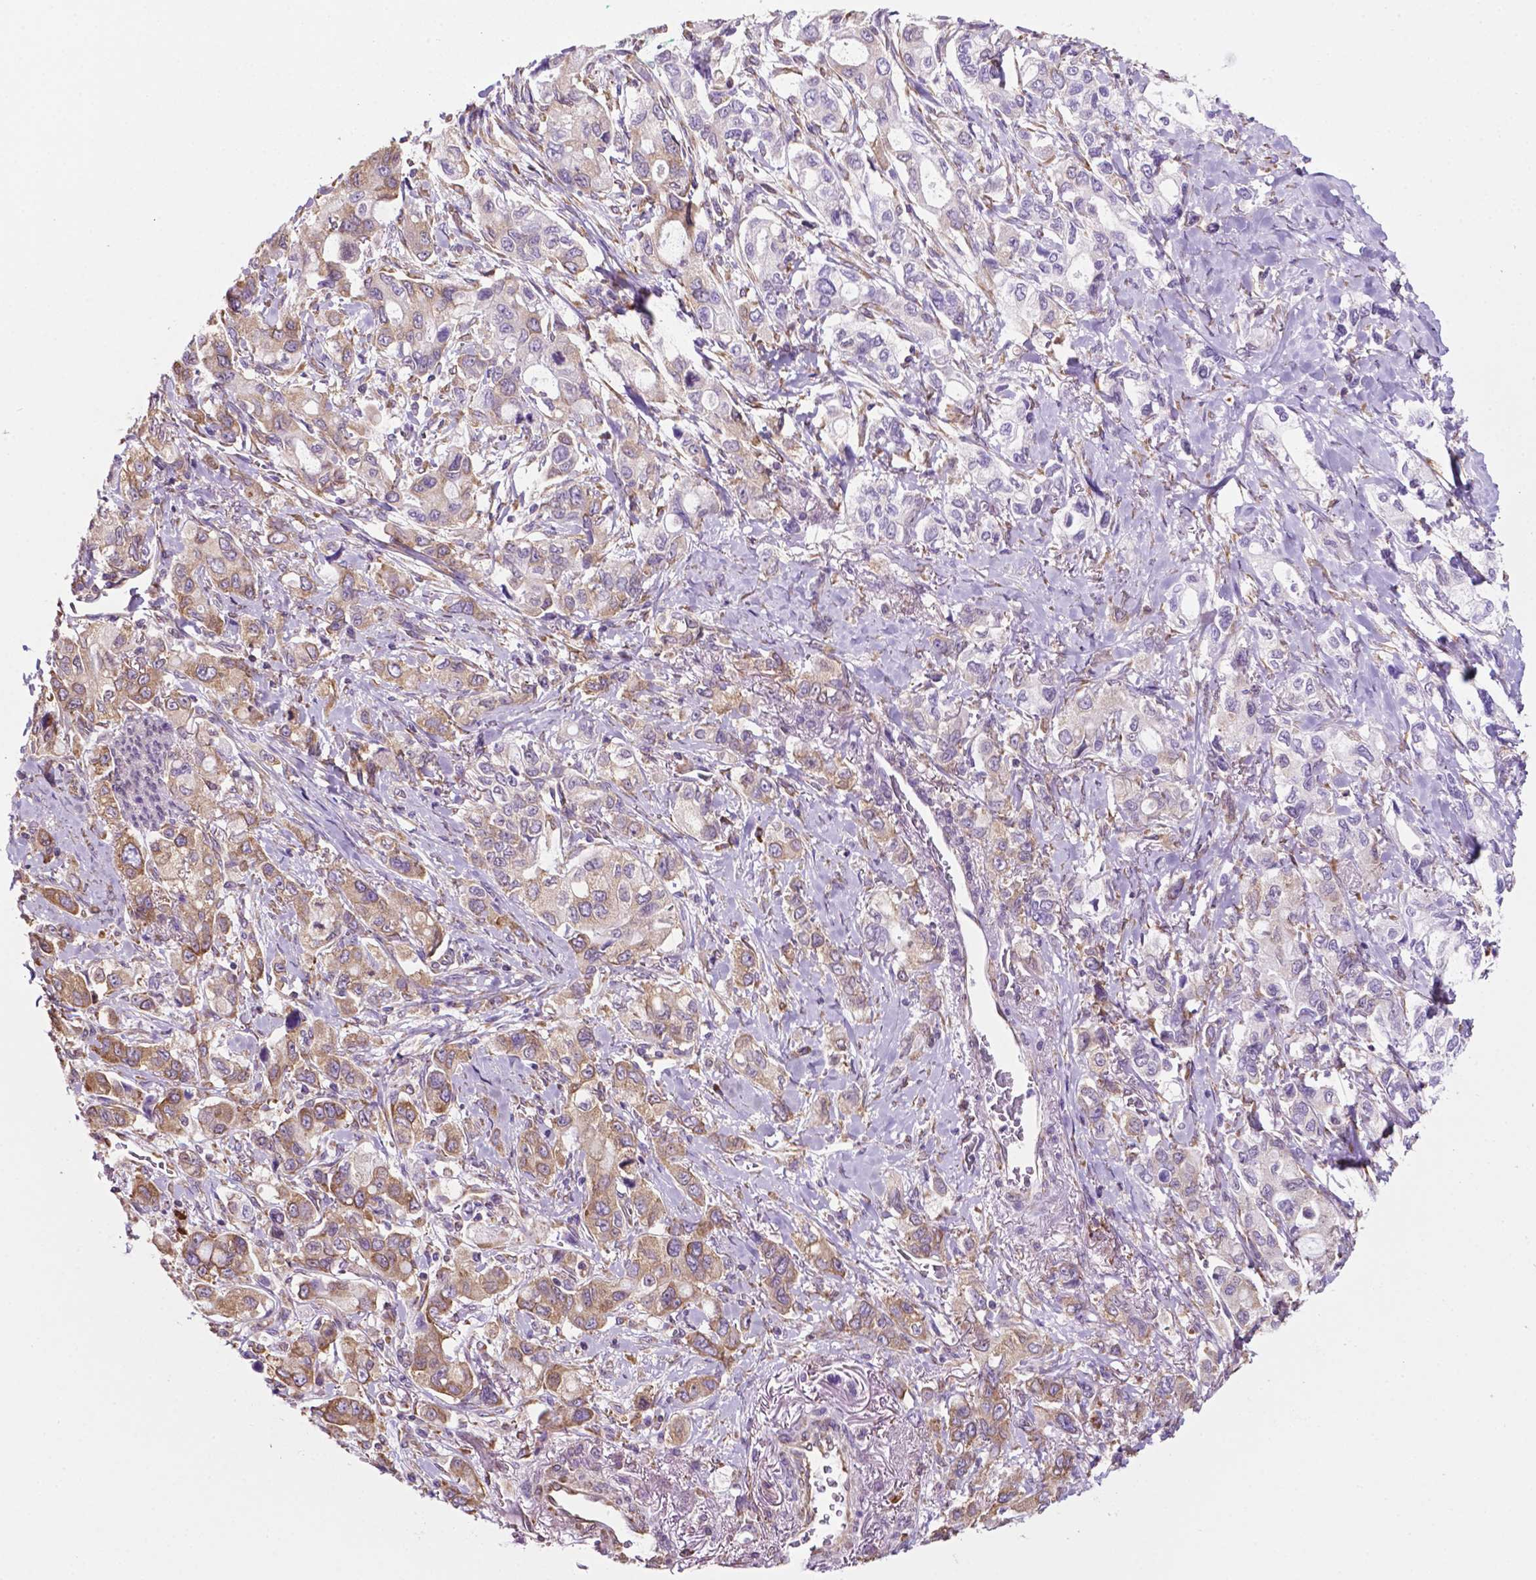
{"staining": {"intensity": "moderate", "quantity": "25%-75%", "location": "cytoplasmic/membranous"}, "tissue": "stomach cancer", "cell_type": "Tumor cells", "image_type": "cancer", "snomed": [{"axis": "morphology", "description": "Adenocarcinoma, NOS"}, {"axis": "topography", "description": "Stomach"}], "caption": "Immunohistochemistry (IHC) staining of adenocarcinoma (stomach), which reveals medium levels of moderate cytoplasmic/membranous staining in about 25%-75% of tumor cells indicating moderate cytoplasmic/membranous protein expression. The staining was performed using DAB (3,3'-diaminobenzidine) (brown) for protein detection and nuclei were counterstained in hematoxylin (blue).", "gene": "RPL29", "patient": {"sex": "male", "age": 63}}